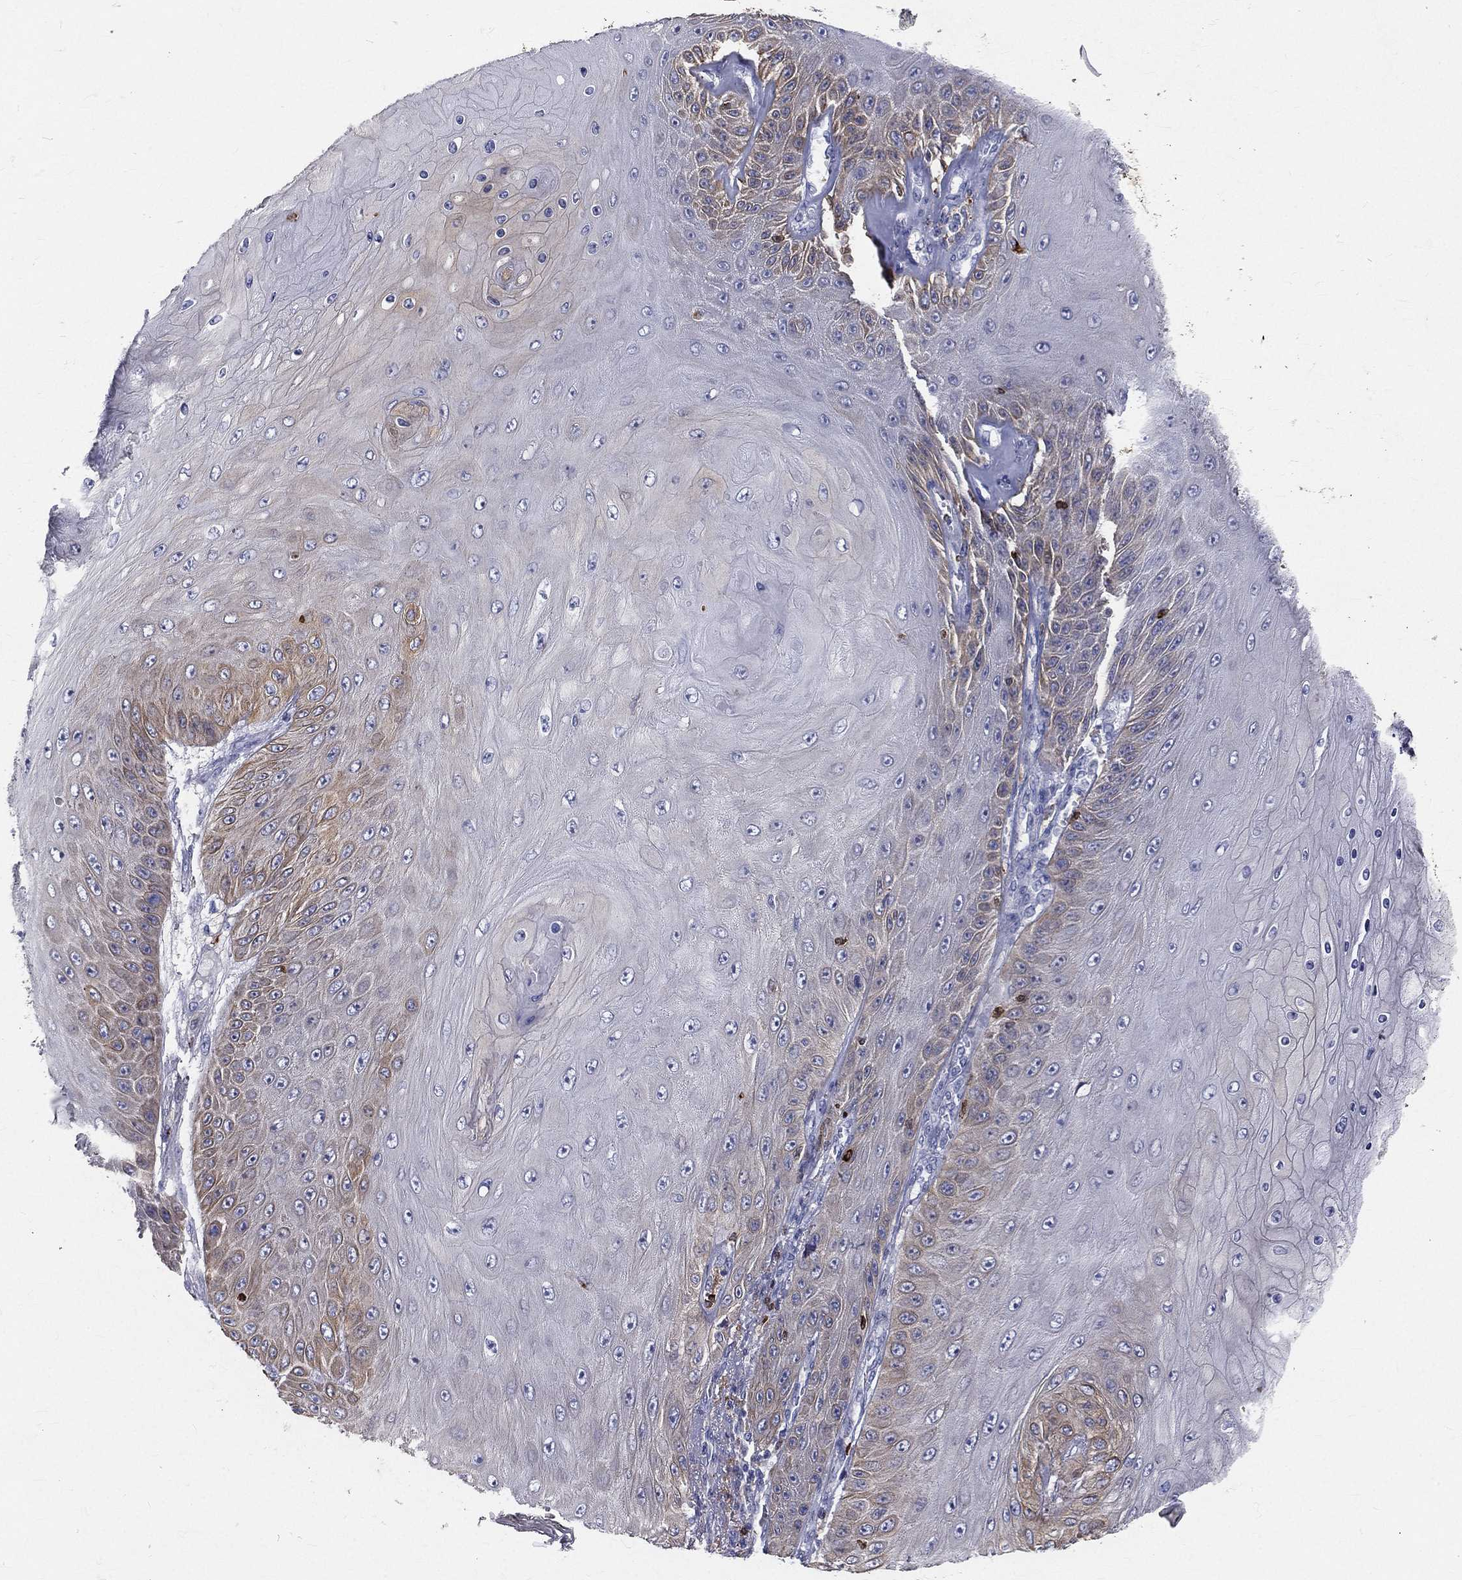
{"staining": {"intensity": "weak", "quantity": "<25%", "location": "cytoplasmic/membranous"}, "tissue": "skin cancer", "cell_type": "Tumor cells", "image_type": "cancer", "snomed": [{"axis": "morphology", "description": "Squamous cell carcinoma, NOS"}, {"axis": "topography", "description": "Skin"}], "caption": "Tumor cells show no significant protein expression in skin cancer. (DAB (3,3'-diaminobenzidine) immunohistochemistry (IHC), high magnification).", "gene": "CTSW", "patient": {"sex": "male", "age": 62}}